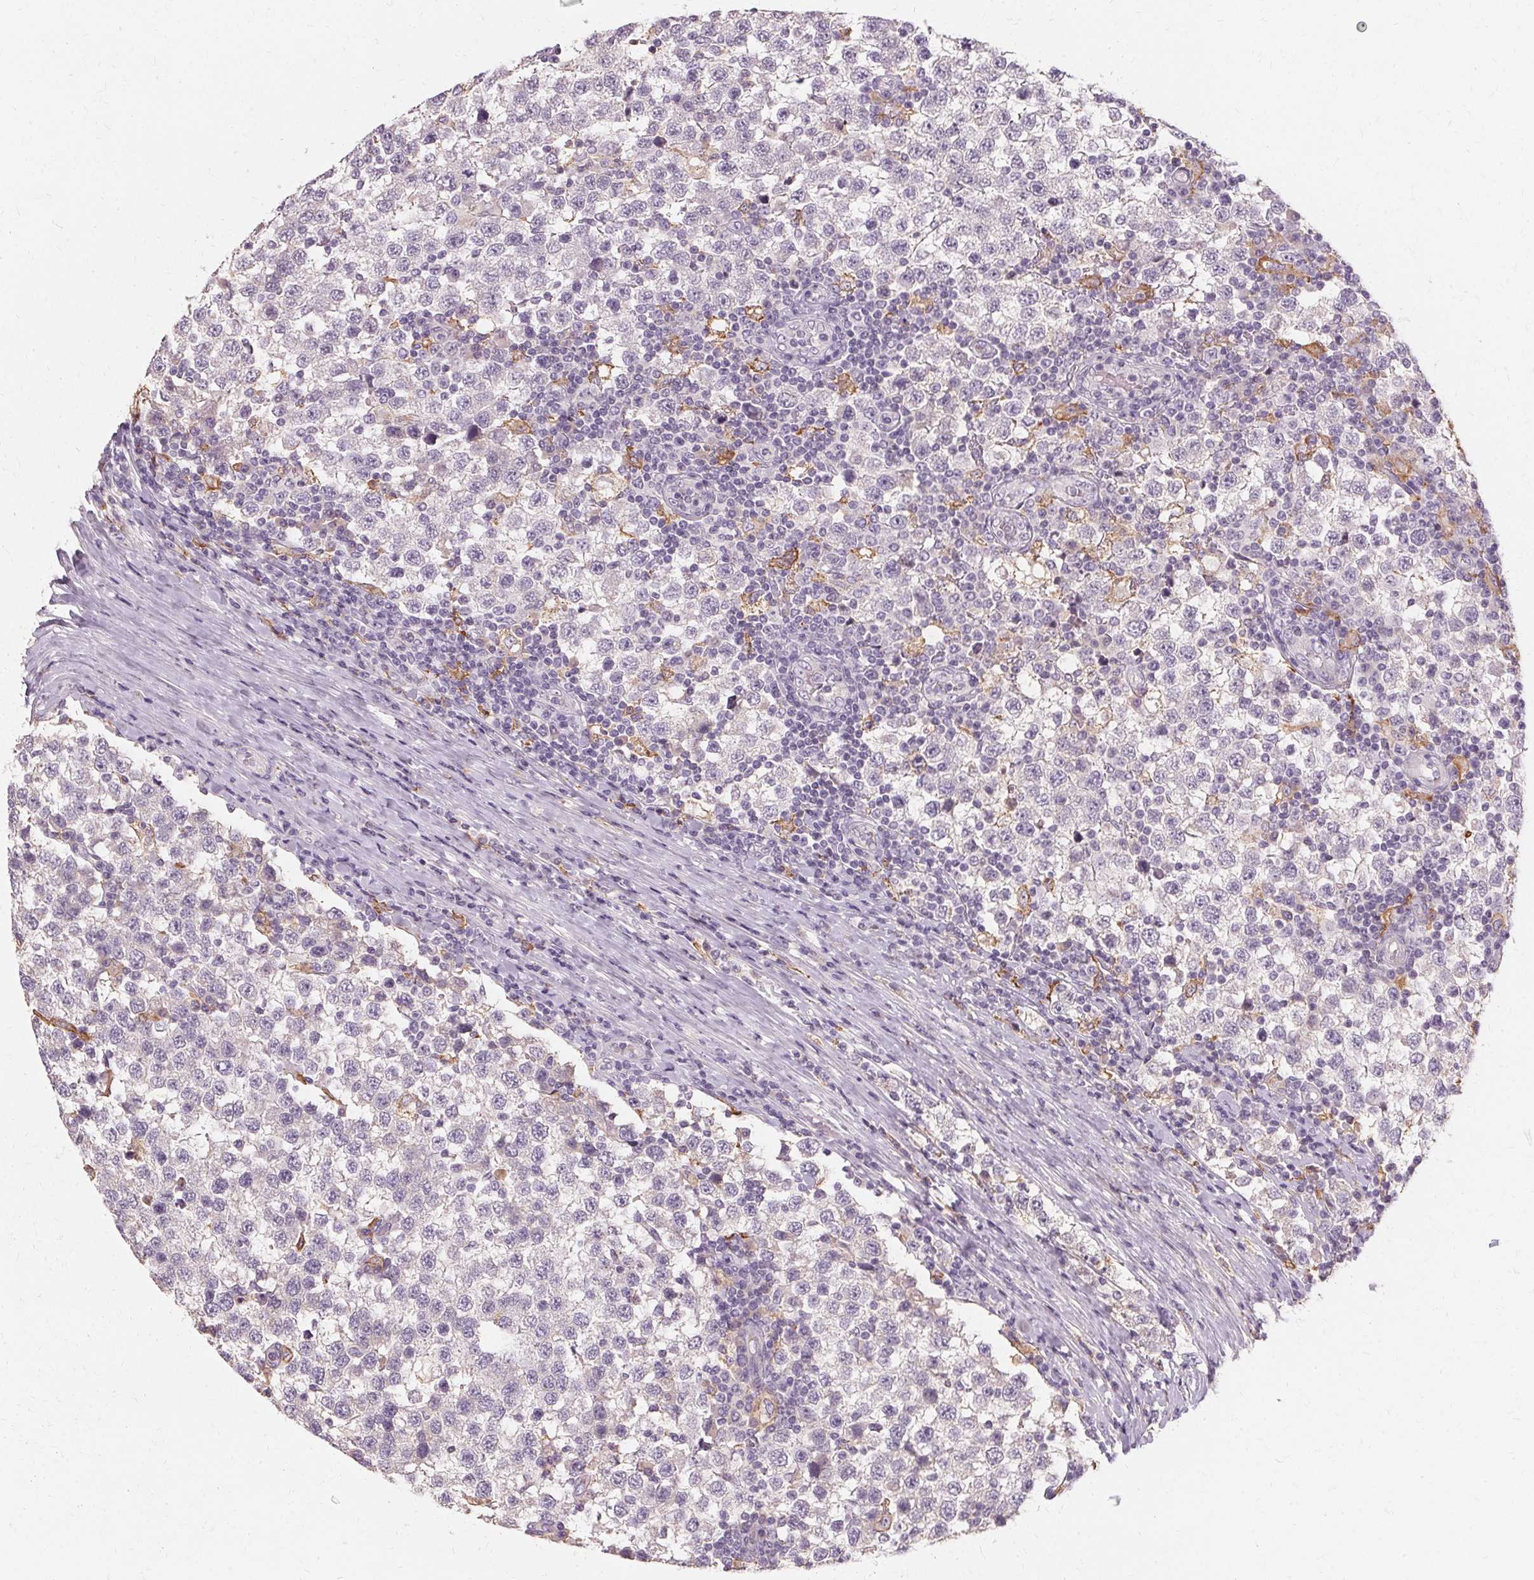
{"staining": {"intensity": "negative", "quantity": "none", "location": "none"}, "tissue": "testis cancer", "cell_type": "Tumor cells", "image_type": "cancer", "snomed": [{"axis": "morphology", "description": "Seminoma, NOS"}, {"axis": "topography", "description": "Testis"}], "caption": "DAB (3,3'-diaminobenzidine) immunohistochemical staining of human testis cancer (seminoma) shows no significant staining in tumor cells.", "gene": "IFNGR1", "patient": {"sex": "male", "age": 34}}